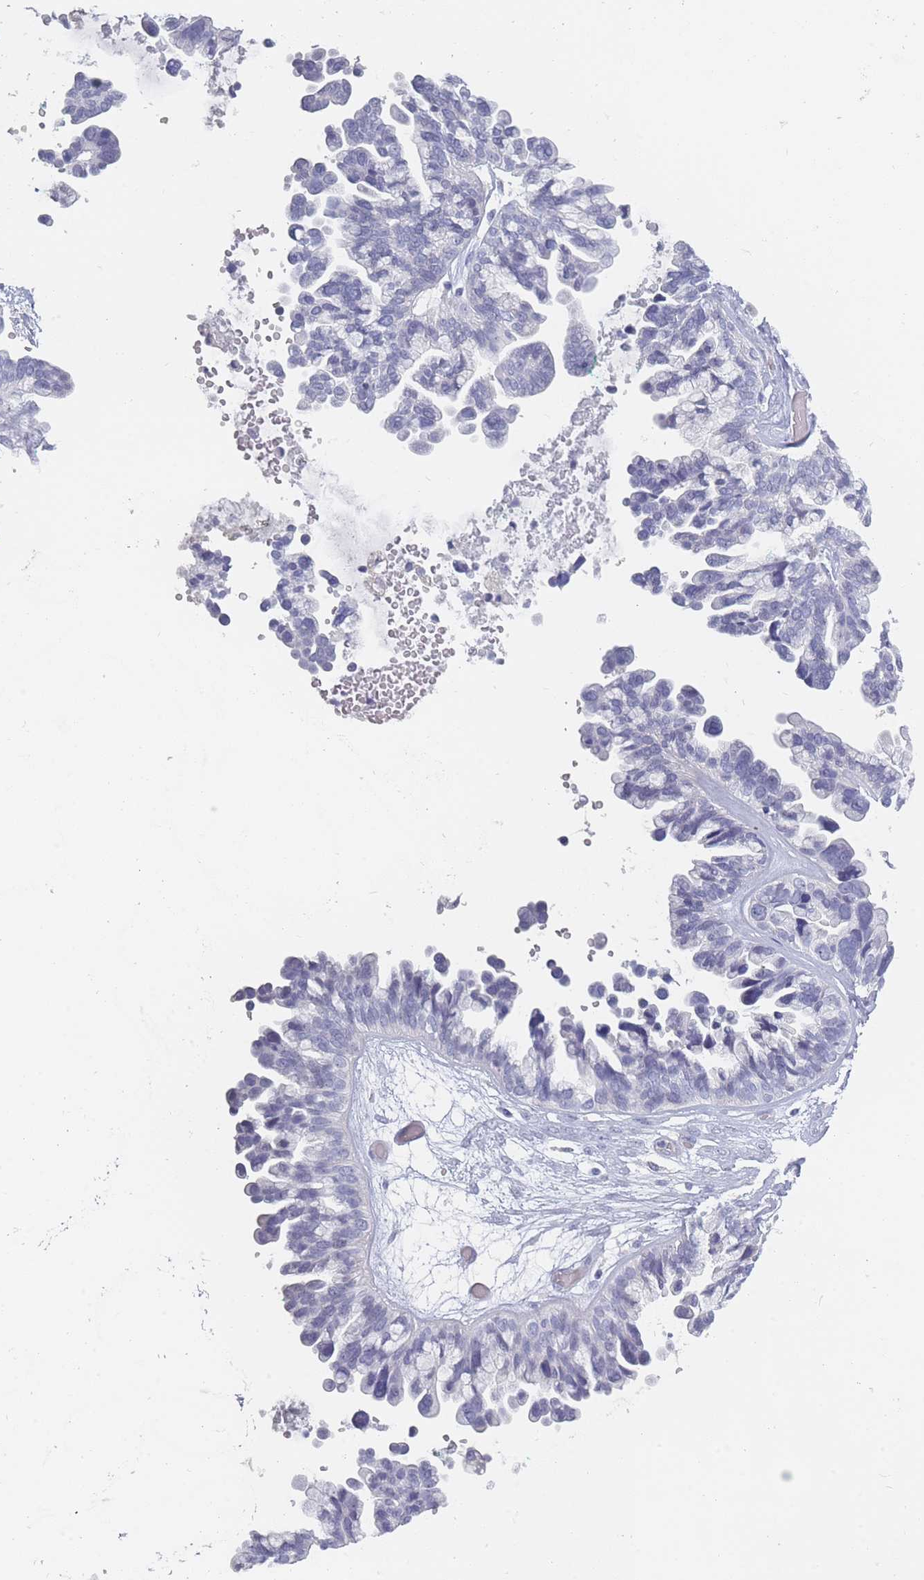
{"staining": {"intensity": "negative", "quantity": "none", "location": "none"}, "tissue": "ovarian cancer", "cell_type": "Tumor cells", "image_type": "cancer", "snomed": [{"axis": "morphology", "description": "Cystadenocarcinoma, serous, NOS"}, {"axis": "topography", "description": "Ovary"}], "caption": "Tumor cells show no significant protein staining in ovarian cancer. (Stains: DAB IHC with hematoxylin counter stain, Microscopy: brightfield microscopy at high magnification).", "gene": "ROS1", "patient": {"sex": "female", "age": 56}}